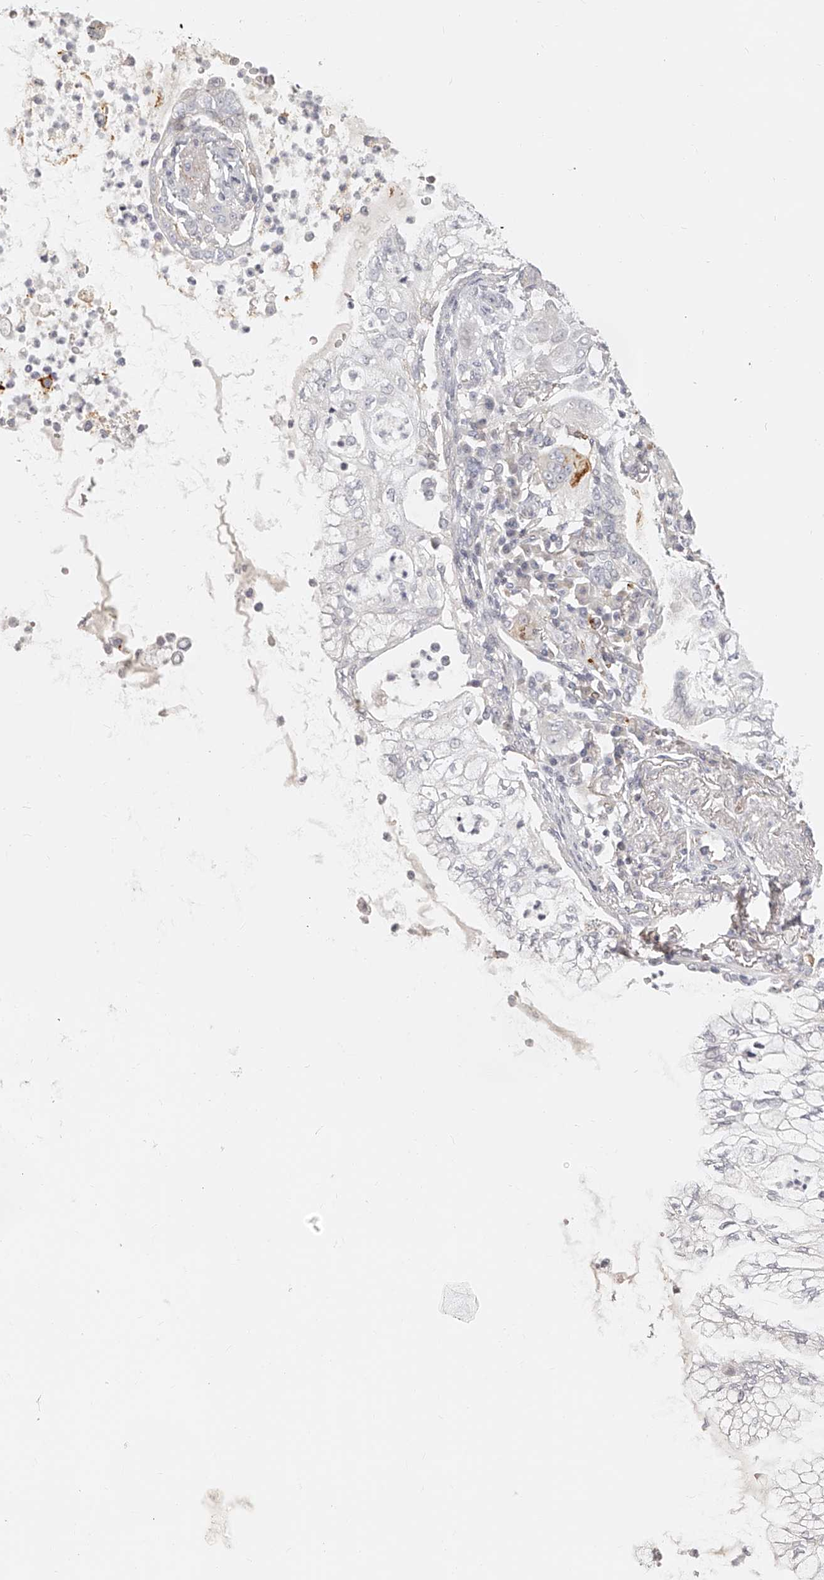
{"staining": {"intensity": "negative", "quantity": "none", "location": "none"}, "tissue": "lung cancer", "cell_type": "Tumor cells", "image_type": "cancer", "snomed": [{"axis": "morphology", "description": "Adenocarcinoma, NOS"}, {"axis": "topography", "description": "Lung"}], "caption": "There is no significant positivity in tumor cells of adenocarcinoma (lung). (DAB (3,3'-diaminobenzidine) IHC, high magnification).", "gene": "ITGB3", "patient": {"sex": "female", "age": 70}}